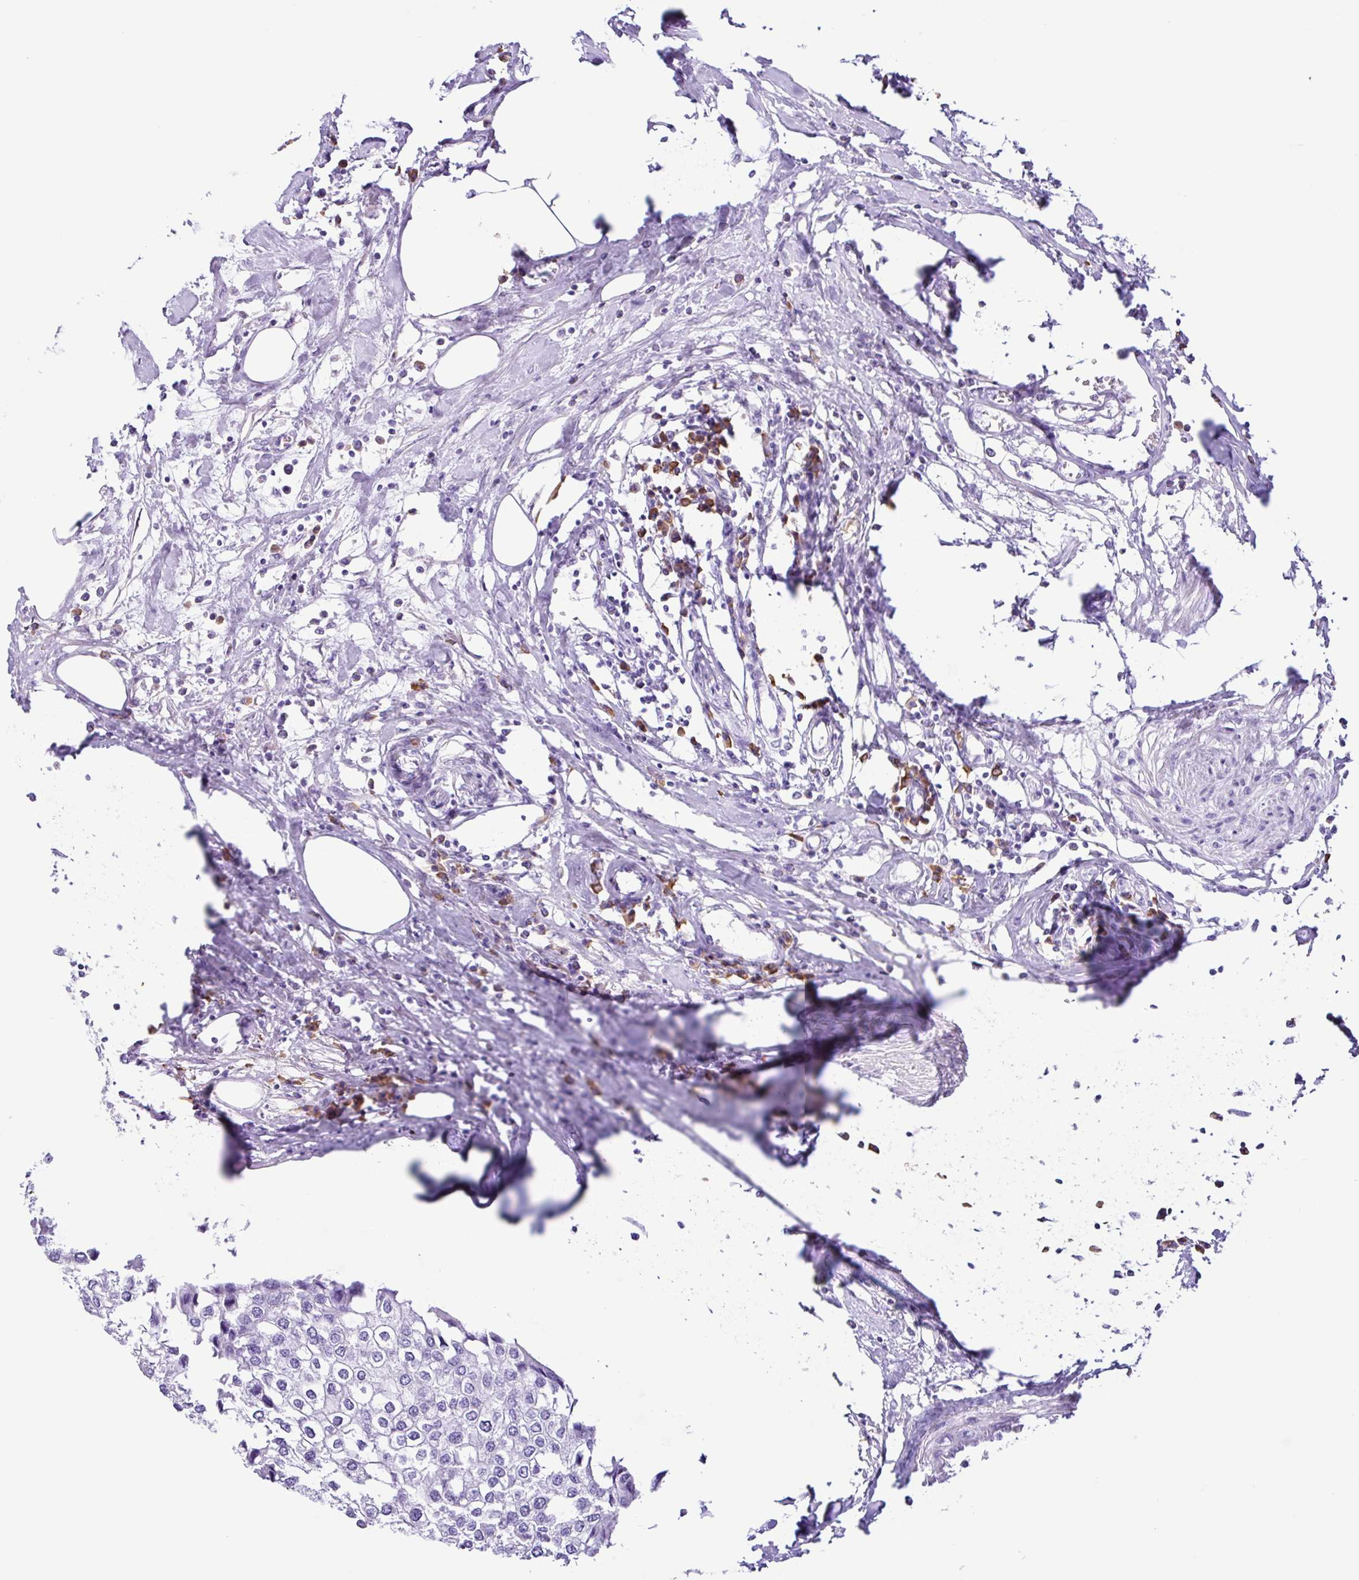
{"staining": {"intensity": "negative", "quantity": "none", "location": "none"}, "tissue": "urothelial cancer", "cell_type": "Tumor cells", "image_type": "cancer", "snomed": [{"axis": "morphology", "description": "Urothelial carcinoma, High grade"}, {"axis": "topography", "description": "Urinary bladder"}], "caption": "High-grade urothelial carcinoma stained for a protein using IHC reveals no positivity tumor cells.", "gene": "PIGF", "patient": {"sex": "male", "age": 64}}